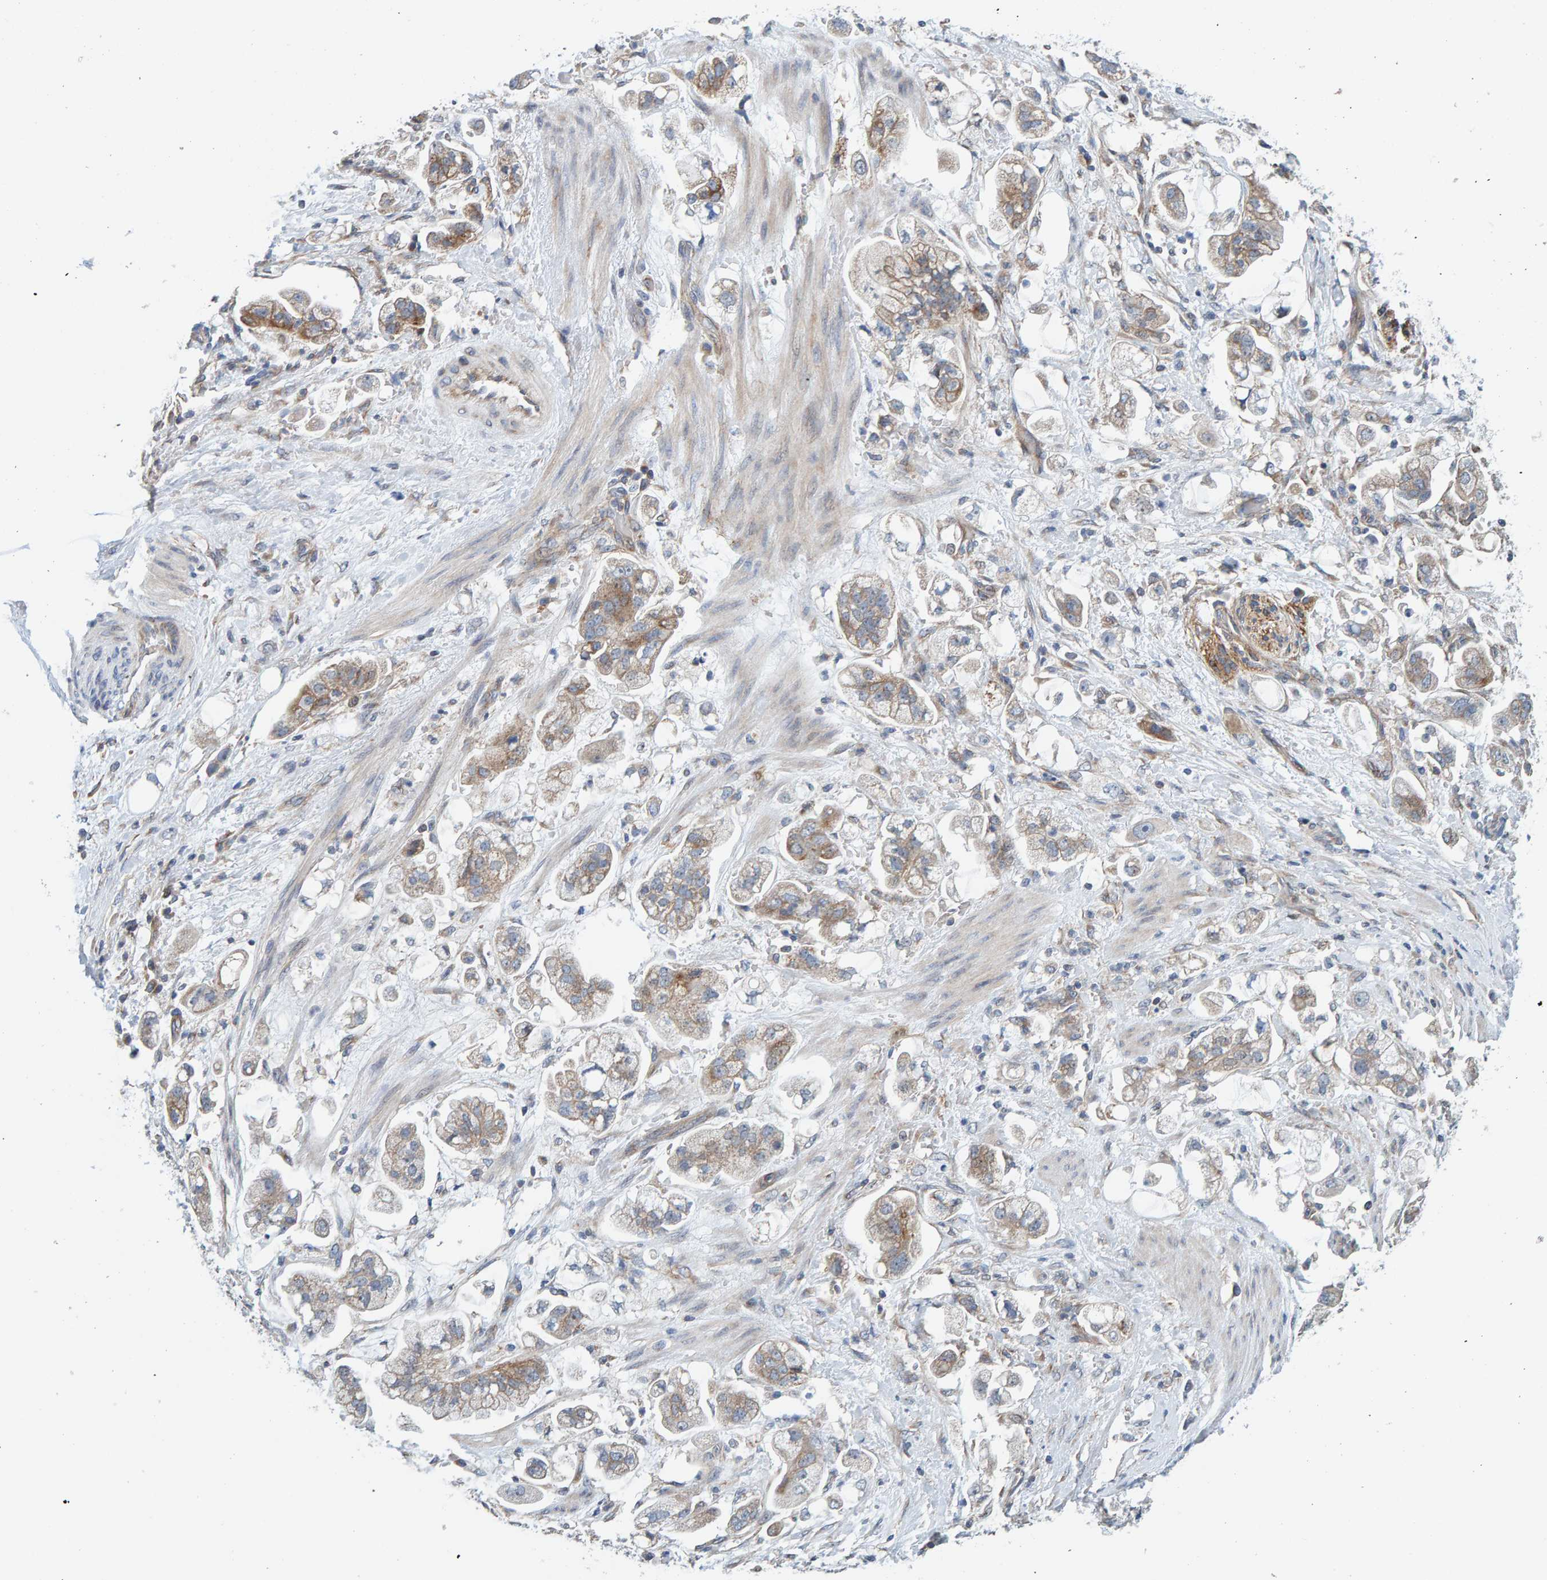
{"staining": {"intensity": "moderate", "quantity": "<25%", "location": "cytoplasmic/membranous"}, "tissue": "stomach cancer", "cell_type": "Tumor cells", "image_type": "cancer", "snomed": [{"axis": "morphology", "description": "Adenocarcinoma, NOS"}, {"axis": "topography", "description": "Stomach"}], "caption": "Moderate cytoplasmic/membranous protein positivity is identified in approximately <25% of tumor cells in stomach adenocarcinoma.", "gene": "RGP1", "patient": {"sex": "male", "age": 62}}